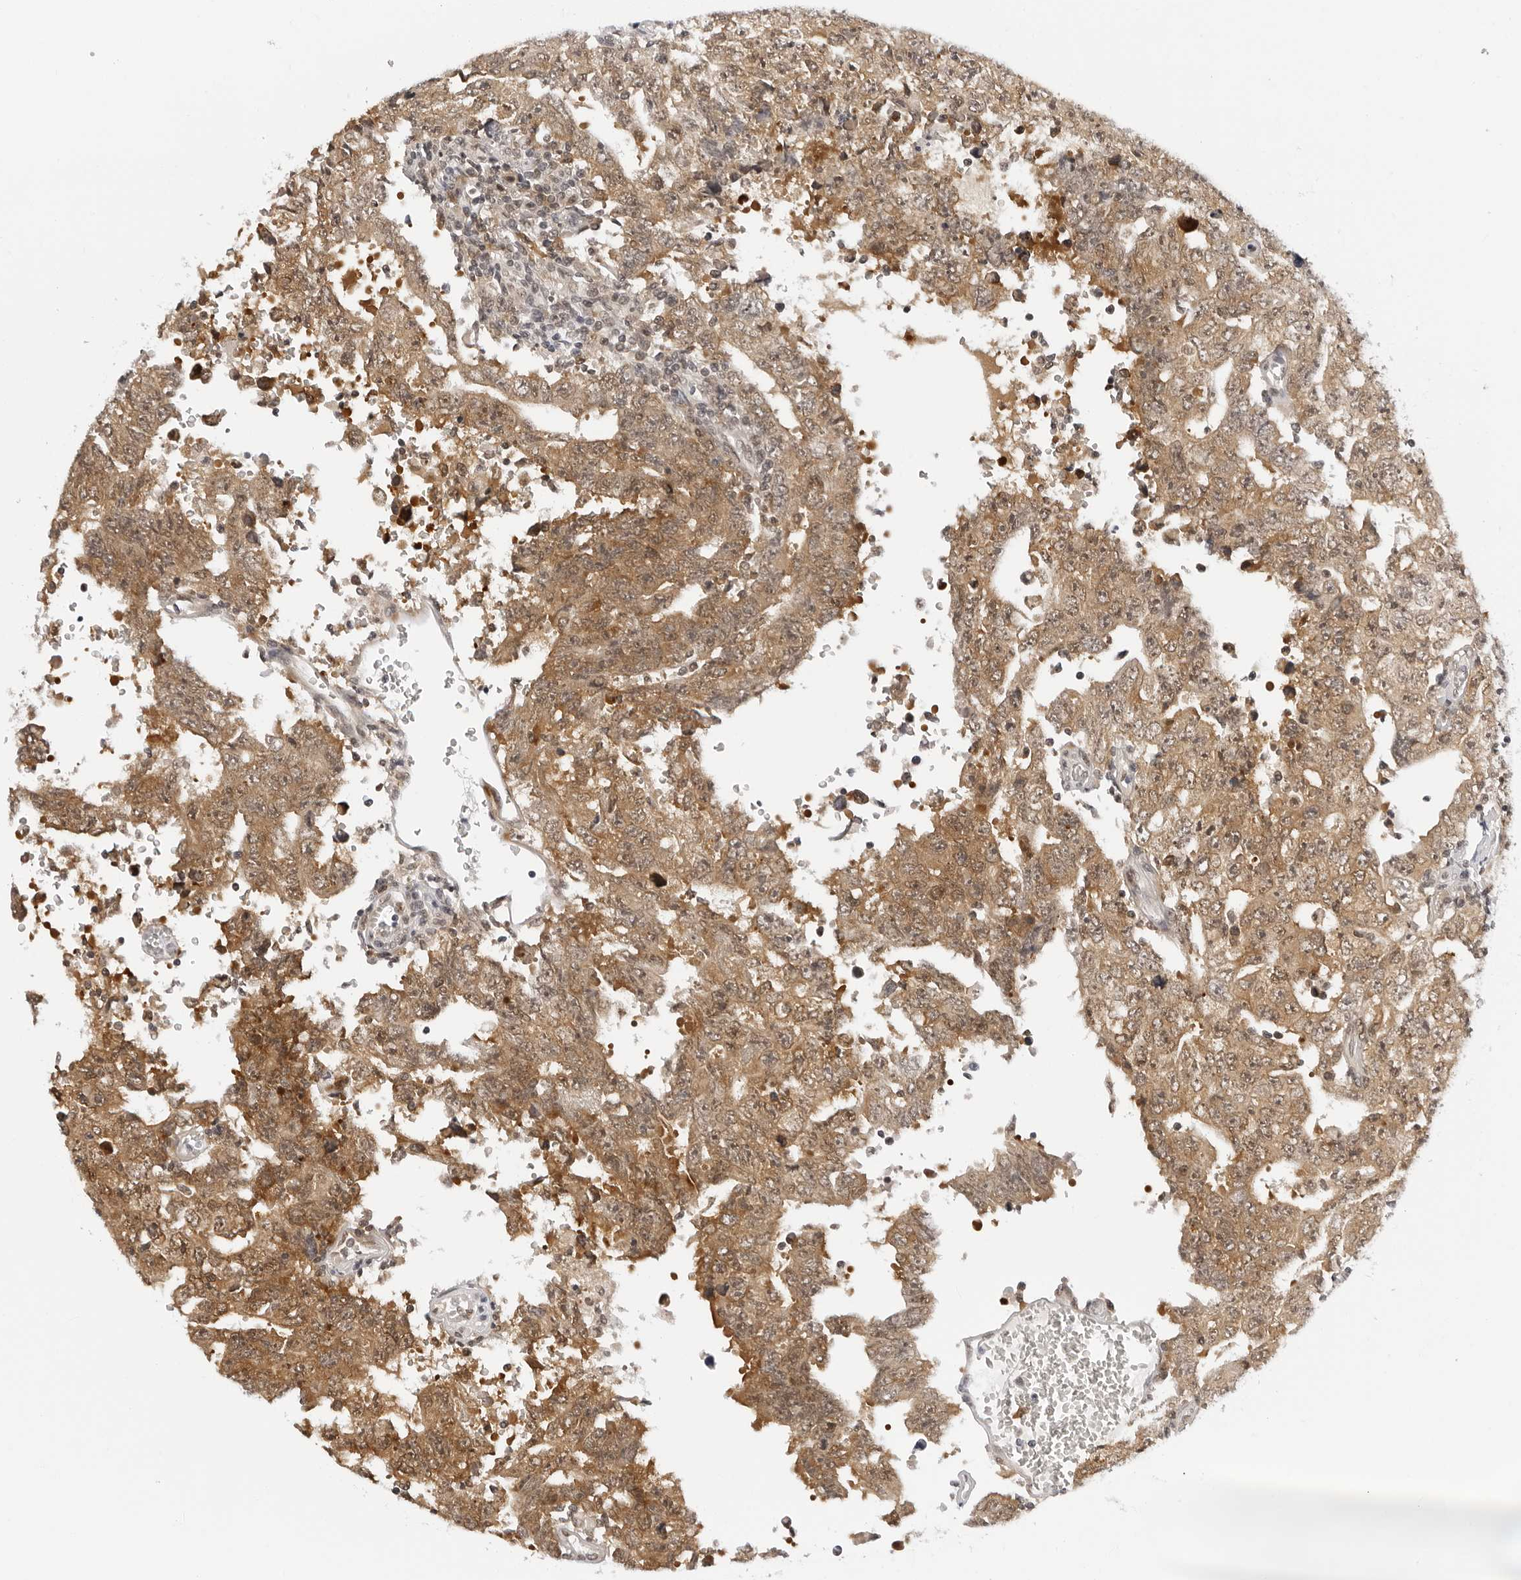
{"staining": {"intensity": "weak", "quantity": ">75%", "location": "cytoplasmic/membranous,nuclear"}, "tissue": "testis cancer", "cell_type": "Tumor cells", "image_type": "cancer", "snomed": [{"axis": "morphology", "description": "Carcinoma, Embryonal, NOS"}, {"axis": "topography", "description": "Testis"}], "caption": "Testis cancer stained for a protein (brown) demonstrates weak cytoplasmic/membranous and nuclear positive staining in approximately >75% of tumor cells.", "gene": "WDR77", "patient": {"sex": "male", "age": 26}}